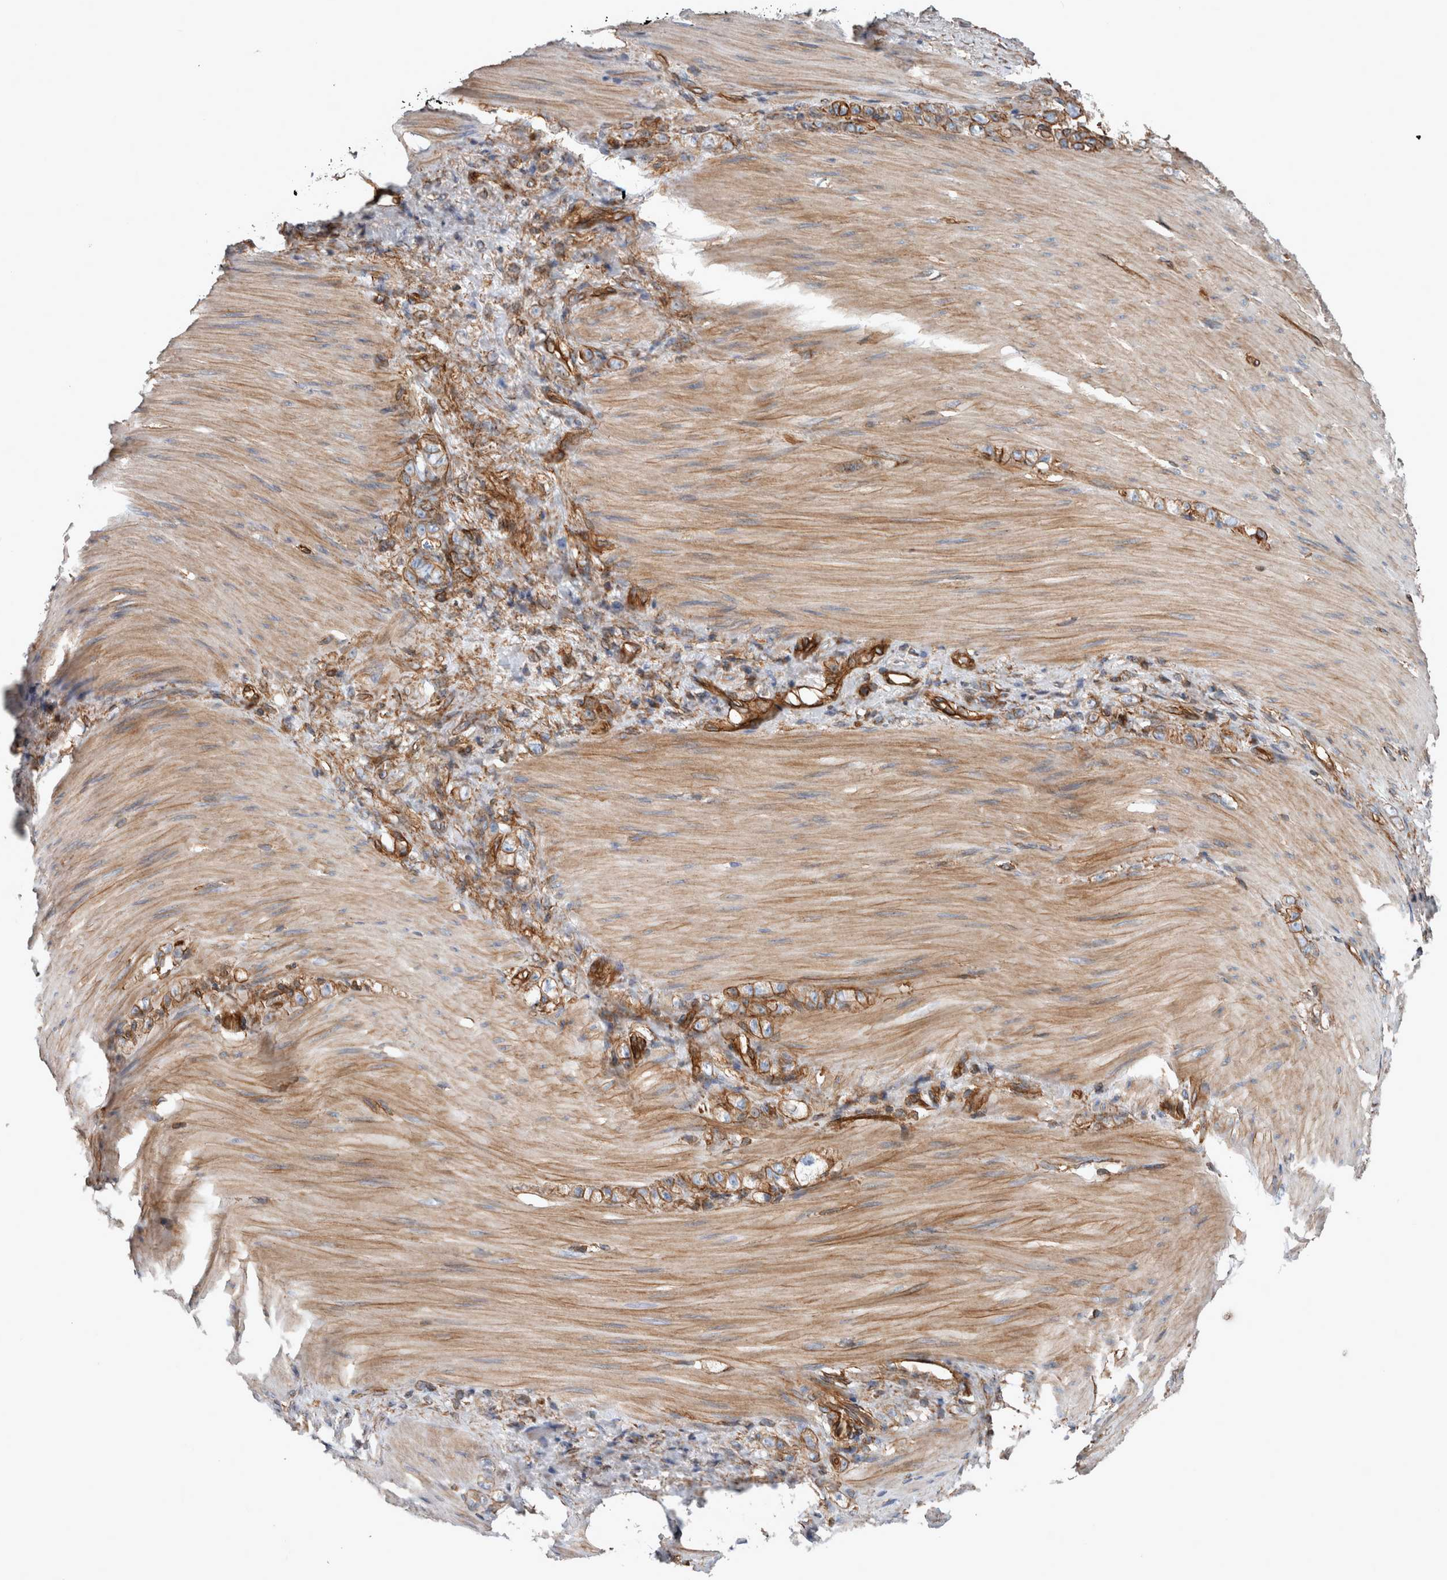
{"staining": {"intensity": "moderate", "quantity": ">75%", "location": "cytoplasmic/membranous"}, "tissue": "stomach cancer", "cell_type": "Tumor cells", "image_type": "cancer", "snomed": [{"axis": "morphology", "description": "Normal tissue, NOS"}, {"axis": "morphology", "description": "Adenocarcinoma, NOS"}, {"axis": "topography", "description": "Stomach"}], "caption": "IHC staining of stomach cancer, which reveals medium levels of moderate cytoplasmic/membranous positivity in approximately >75% of tumor cells indicating moderate cytoplasmic/membranous protein positivity. The staining was performed using DAB (brown) for protein detection and nuclei were counterstained in hematoxylin (blue).", "gene": "PLEC", "patient": {"sex": "male", "age": 82}}